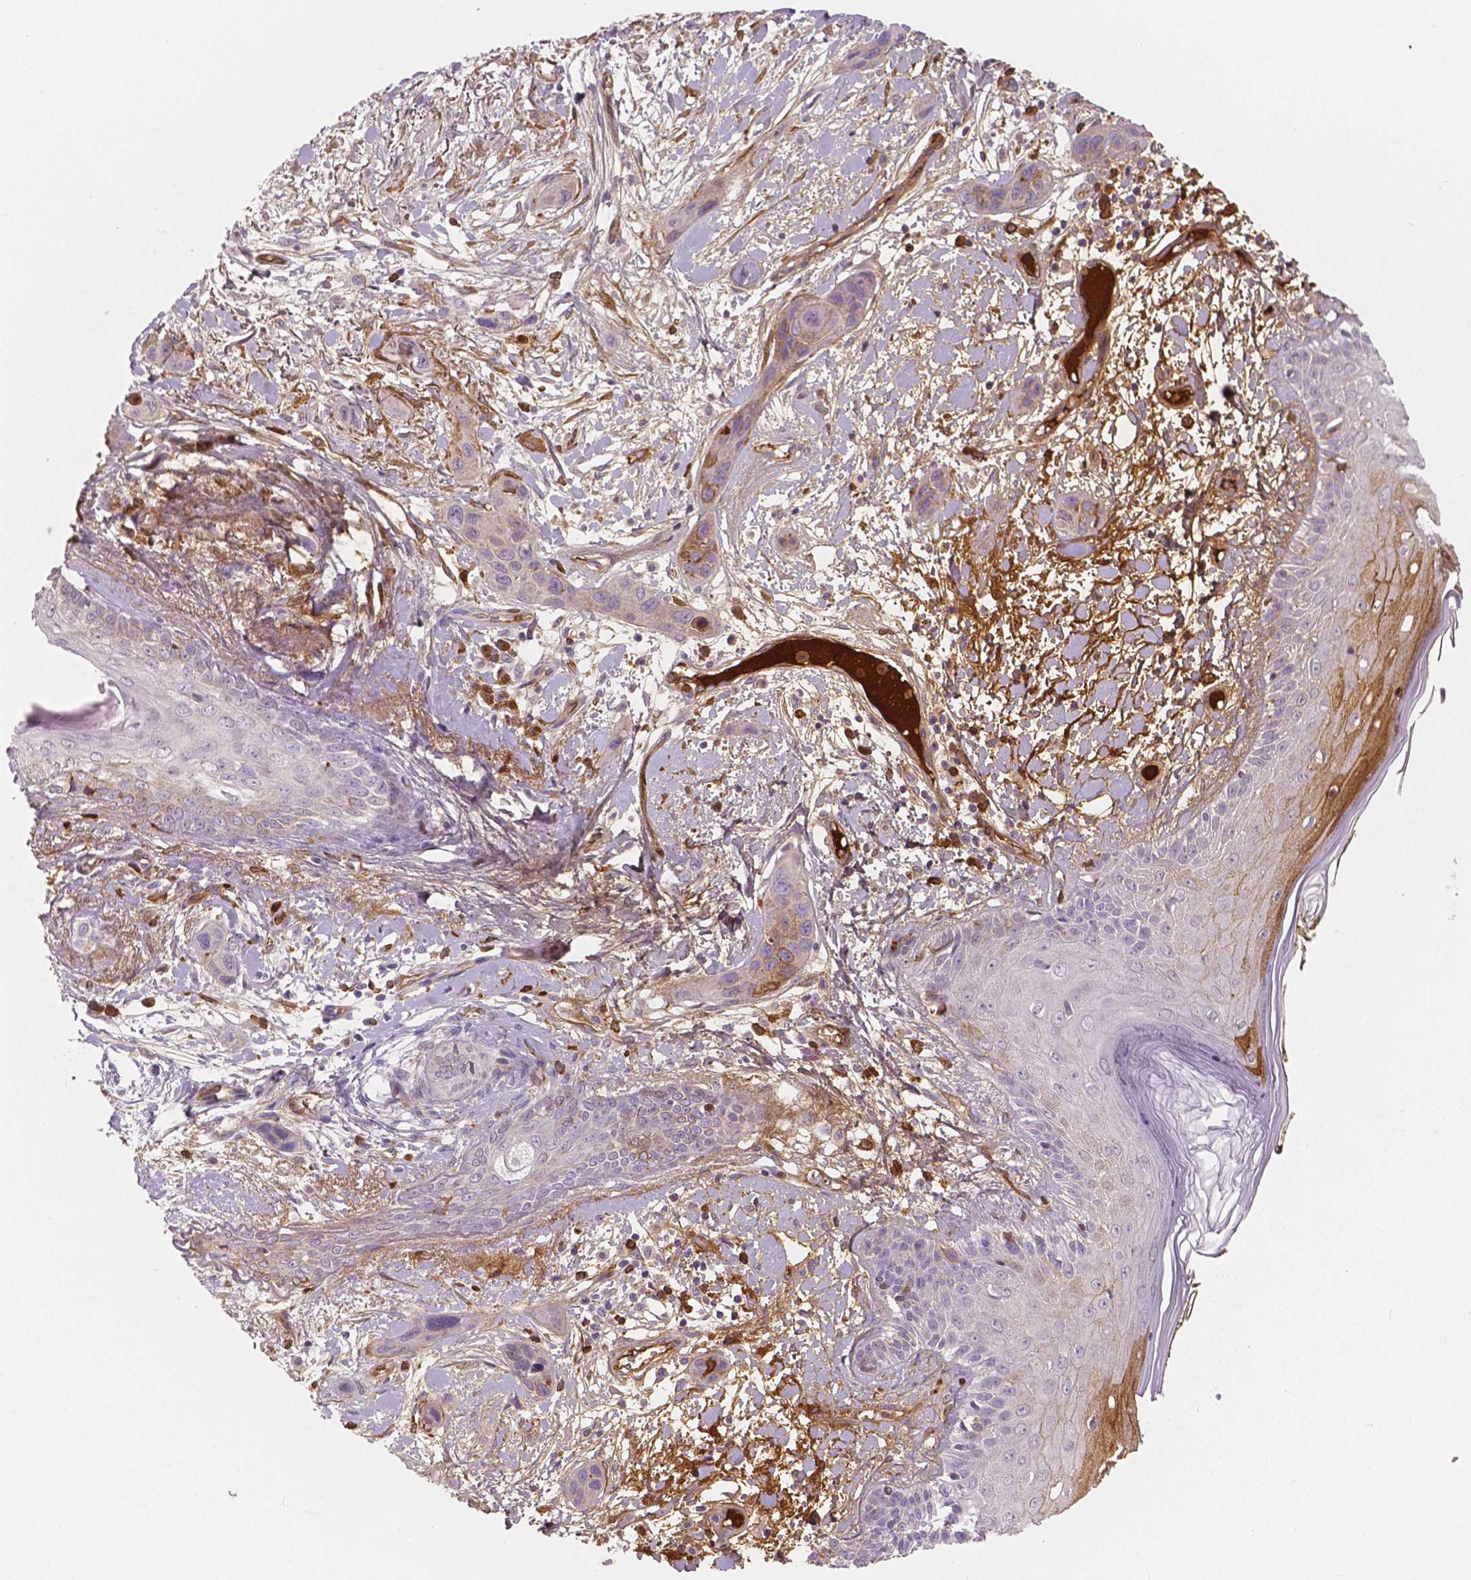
{"staining": {"intensity": "moderate", "quantity": "<25%", "location": "cytoplasmic/membranous"}, "tissue": "skin cancer", "cell_type": "Tumor cells", "image_type": "cancer", "snomed": [{"axis": "morphology", "description": "Squamous cell carcinoma, NOS"}, {"axis": "topography", "description": "Skin"}], "caption": "Skin cancer was stained to show a protein in brown. There is low levels of moderate cytoplasmic/membranous staining in about <25% of tumor cells.", "gene": "APOA4", "patient": {"sex": "male", "age": 79}}